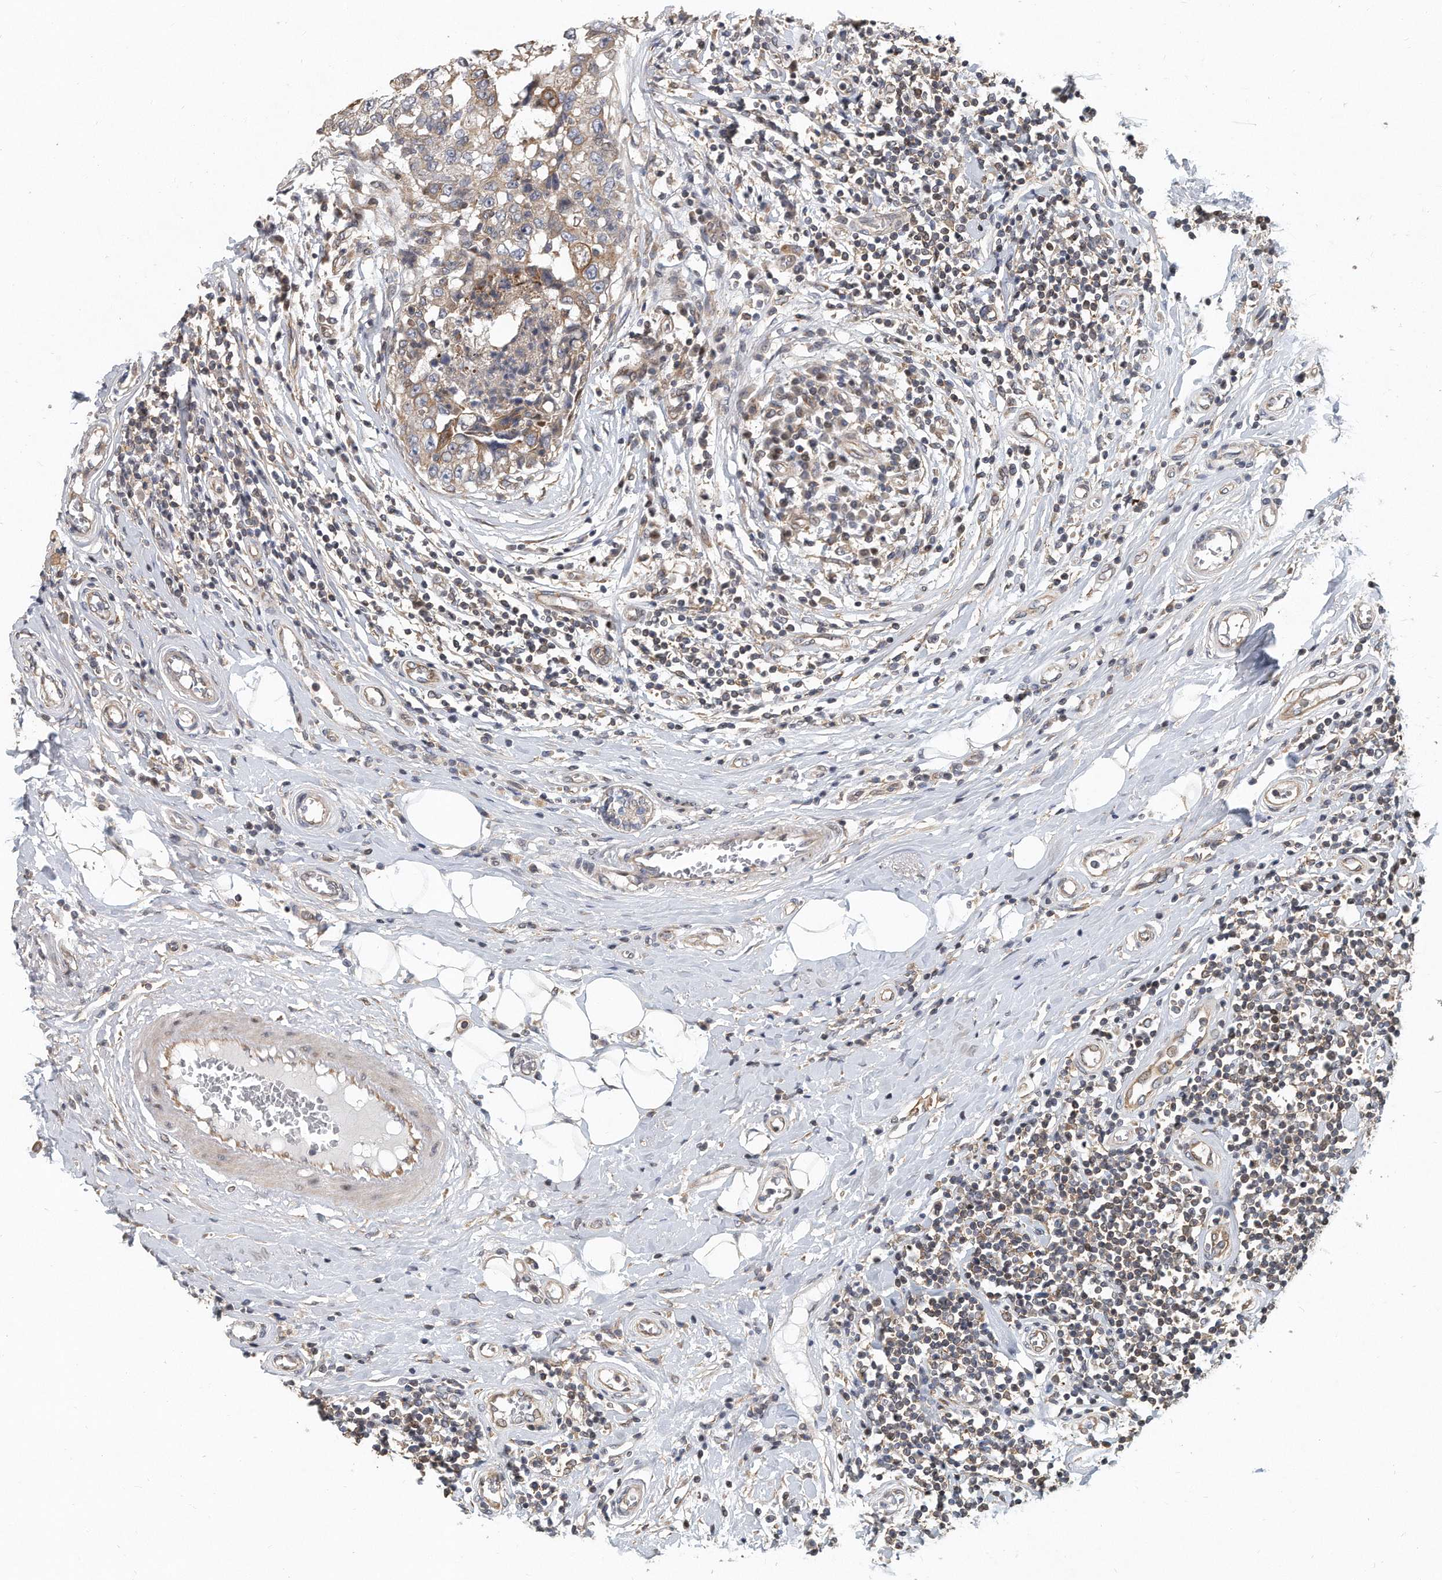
{"staining": {"intensity": "moderate", "quantity": ">75%", "location": "cytoplasmic/membranous"}, "tissue": "breast cancer", "cell_type": "Tumor cells", "image_type": "cancer", "snomed": [{"axis": "morphology", "description": "Duct carcinoma"}, {"axis": "topography", "description": "Breast"}], "caption": "Tumor cells display medium levels of moderate cytoplasmic/membranous staining in approximately >75% of cells in human invasive ductal carcinoma (breast).", "gene": "PCDH8", "patient": {"sex": "female", "age": 27}}